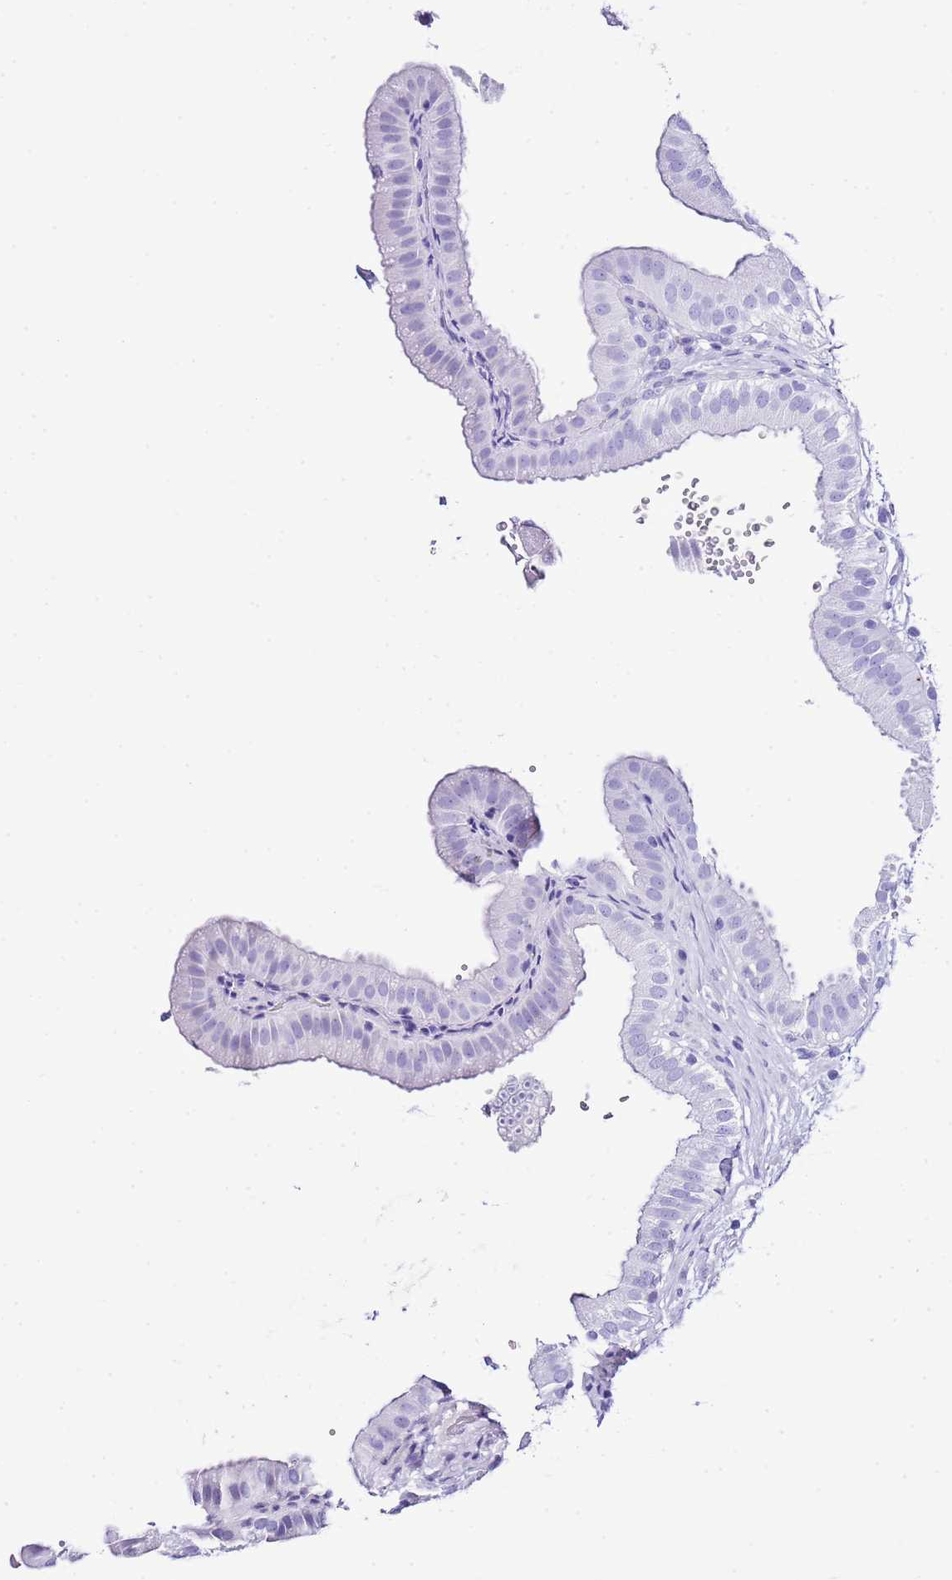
{"staining": {"intensity": "negative", "quantity": "none", "location": "none"}, "tissue": "gallbladder", "cell_type": "Glandular cells", "image_type": "normal", "snomed": [{"axis": "morphology", "description": "Normal tissue, NOS"}, {"axis": "topography", "description": "Gallbladder"}], "caption": "Immunohistochemistry photomicrograph of benign gallbladder: gallbladder stained with DAB (3,3'-diaminobenzidine) displays no significant protein staining in glandular cells. (Immunohistochemistry, brightfield microscopy, high magnification).", "gene": "KCNC1", "patient": {"sex": "female", "age": 61}}